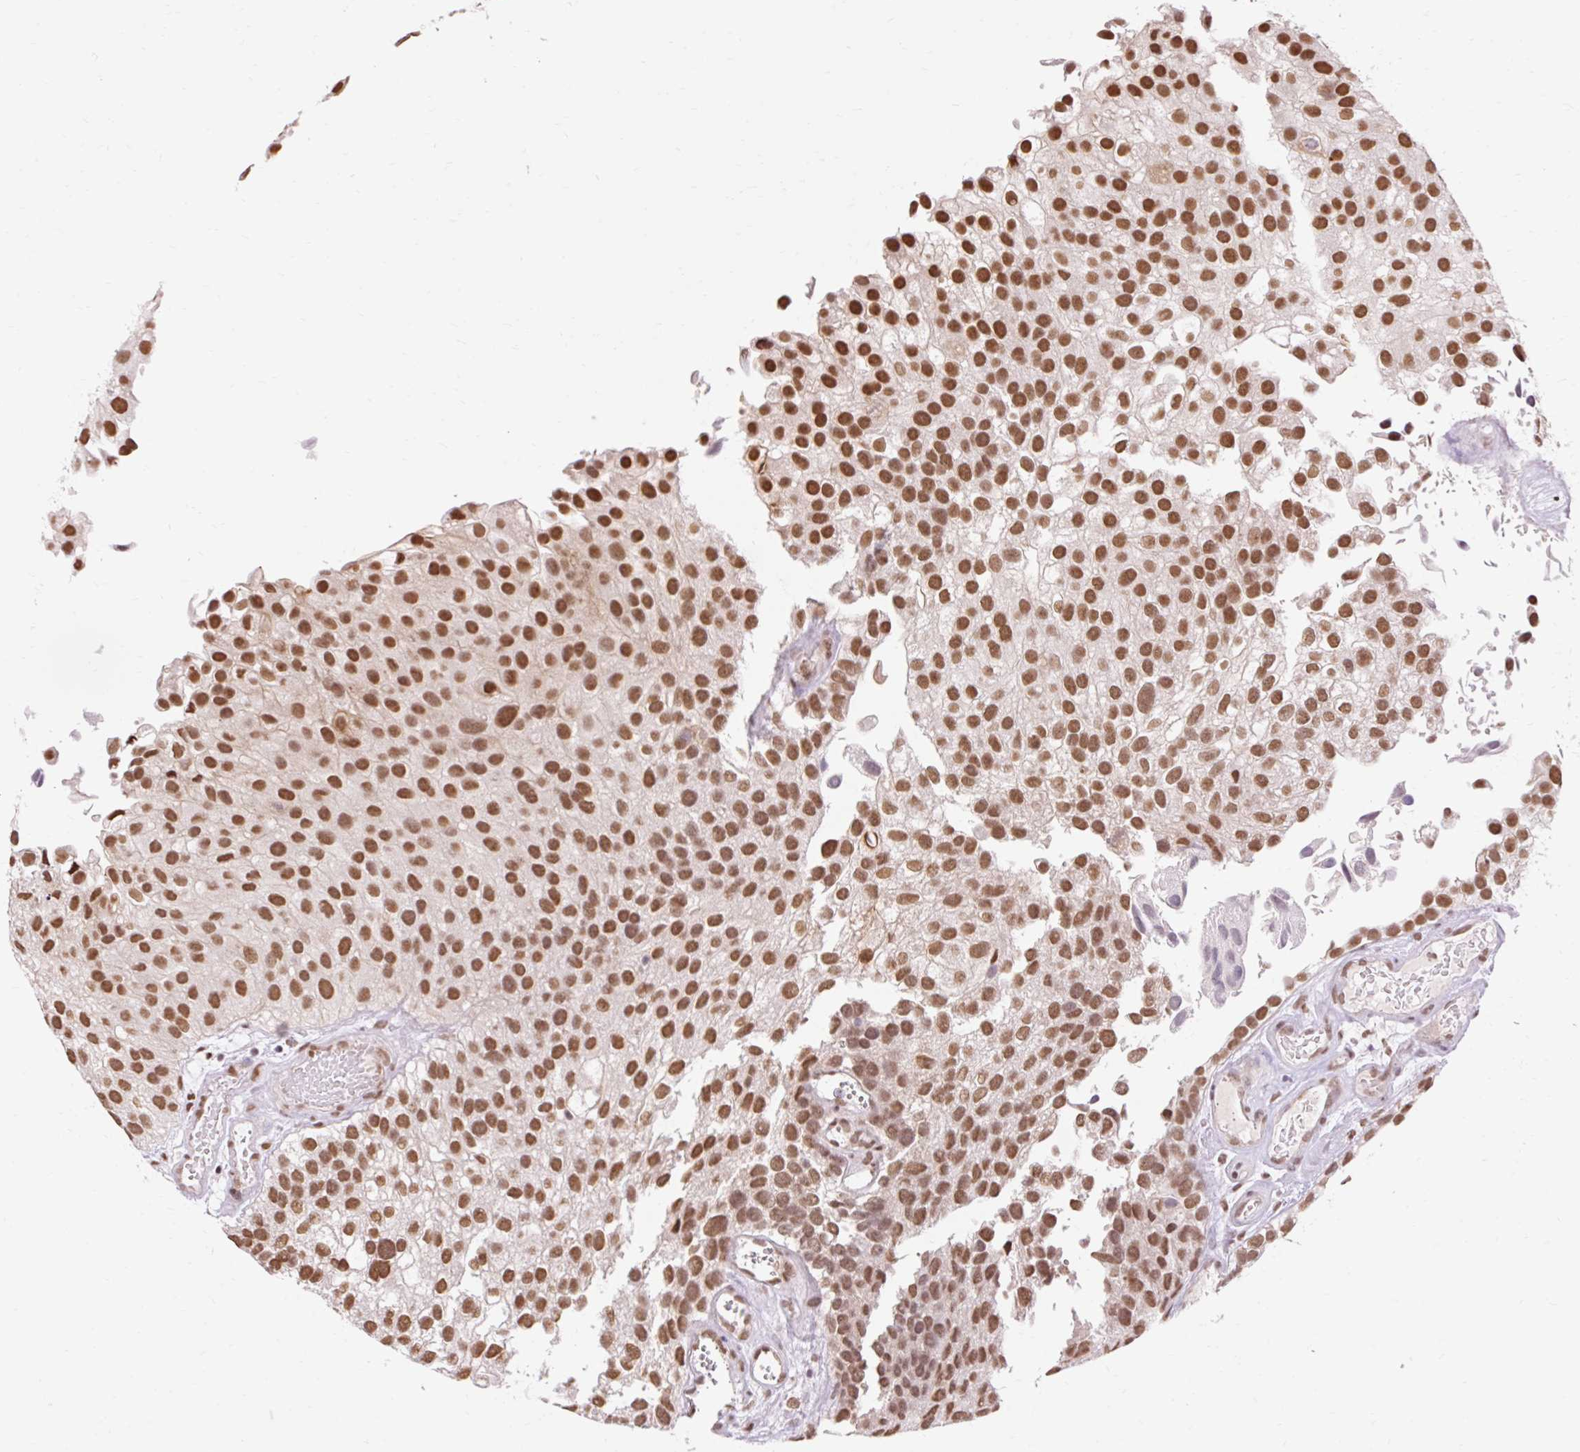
{"staining": {"intensity": "strong", "quantity": ">75%", "location": "nuclear"}, "tissue": "urothelial cancer", "cell_type": "Tumor cells", "image_type": "cancer", "snomed": [{"axis": "morphology", "description": "Urothelial carcinoma, NOS"}, {"axis": "topography", "description": "Urinary bladder"}], "caption": "Immunohistochemical staining of urothelial cancer shows high levels of strong nuclear positivity in approximately >75% of tumor cells.", "gene": "NPIPB12", "patient": {"sex": "male", "age": 87}}